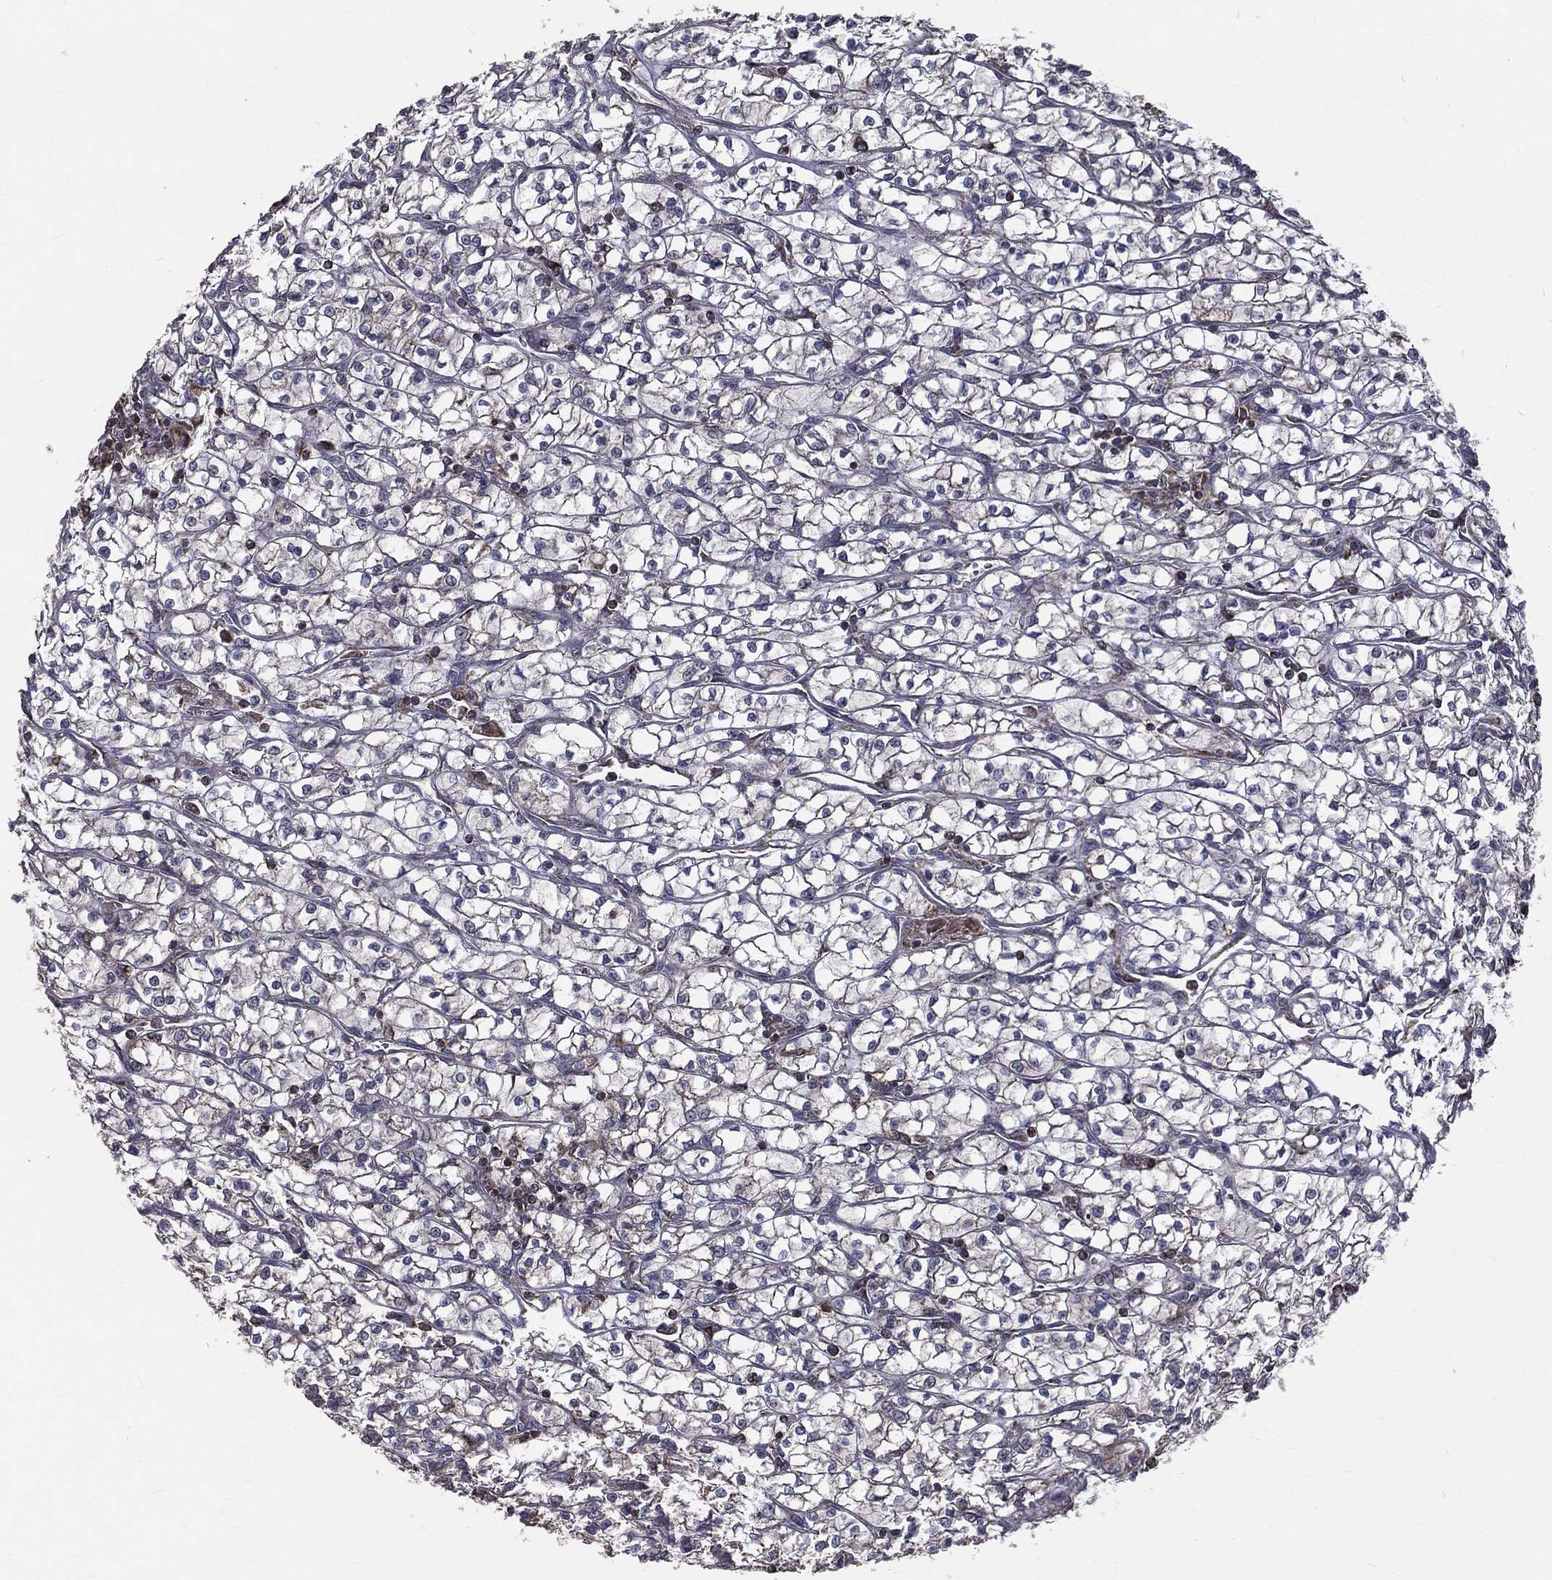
{"staining": {"intensity": "negative", "quantity": "none", "location": "none"}, "tissue": "renal cancer", "cell_type": "Tumor cells", "image_type": "cancer", "snomed": [{"axis": "morphology", "description": "Adenocarcinoma, NOS"}, {"axis": "topography", "description": "Kidney"}], "caption": "Renal adenocarcinoma stained for a protein using immunohistochemistry (IHC) reveals no positivity tumor cells.", "gene": "OLFML1", "patient": {"sex": "female", "age": 64}}